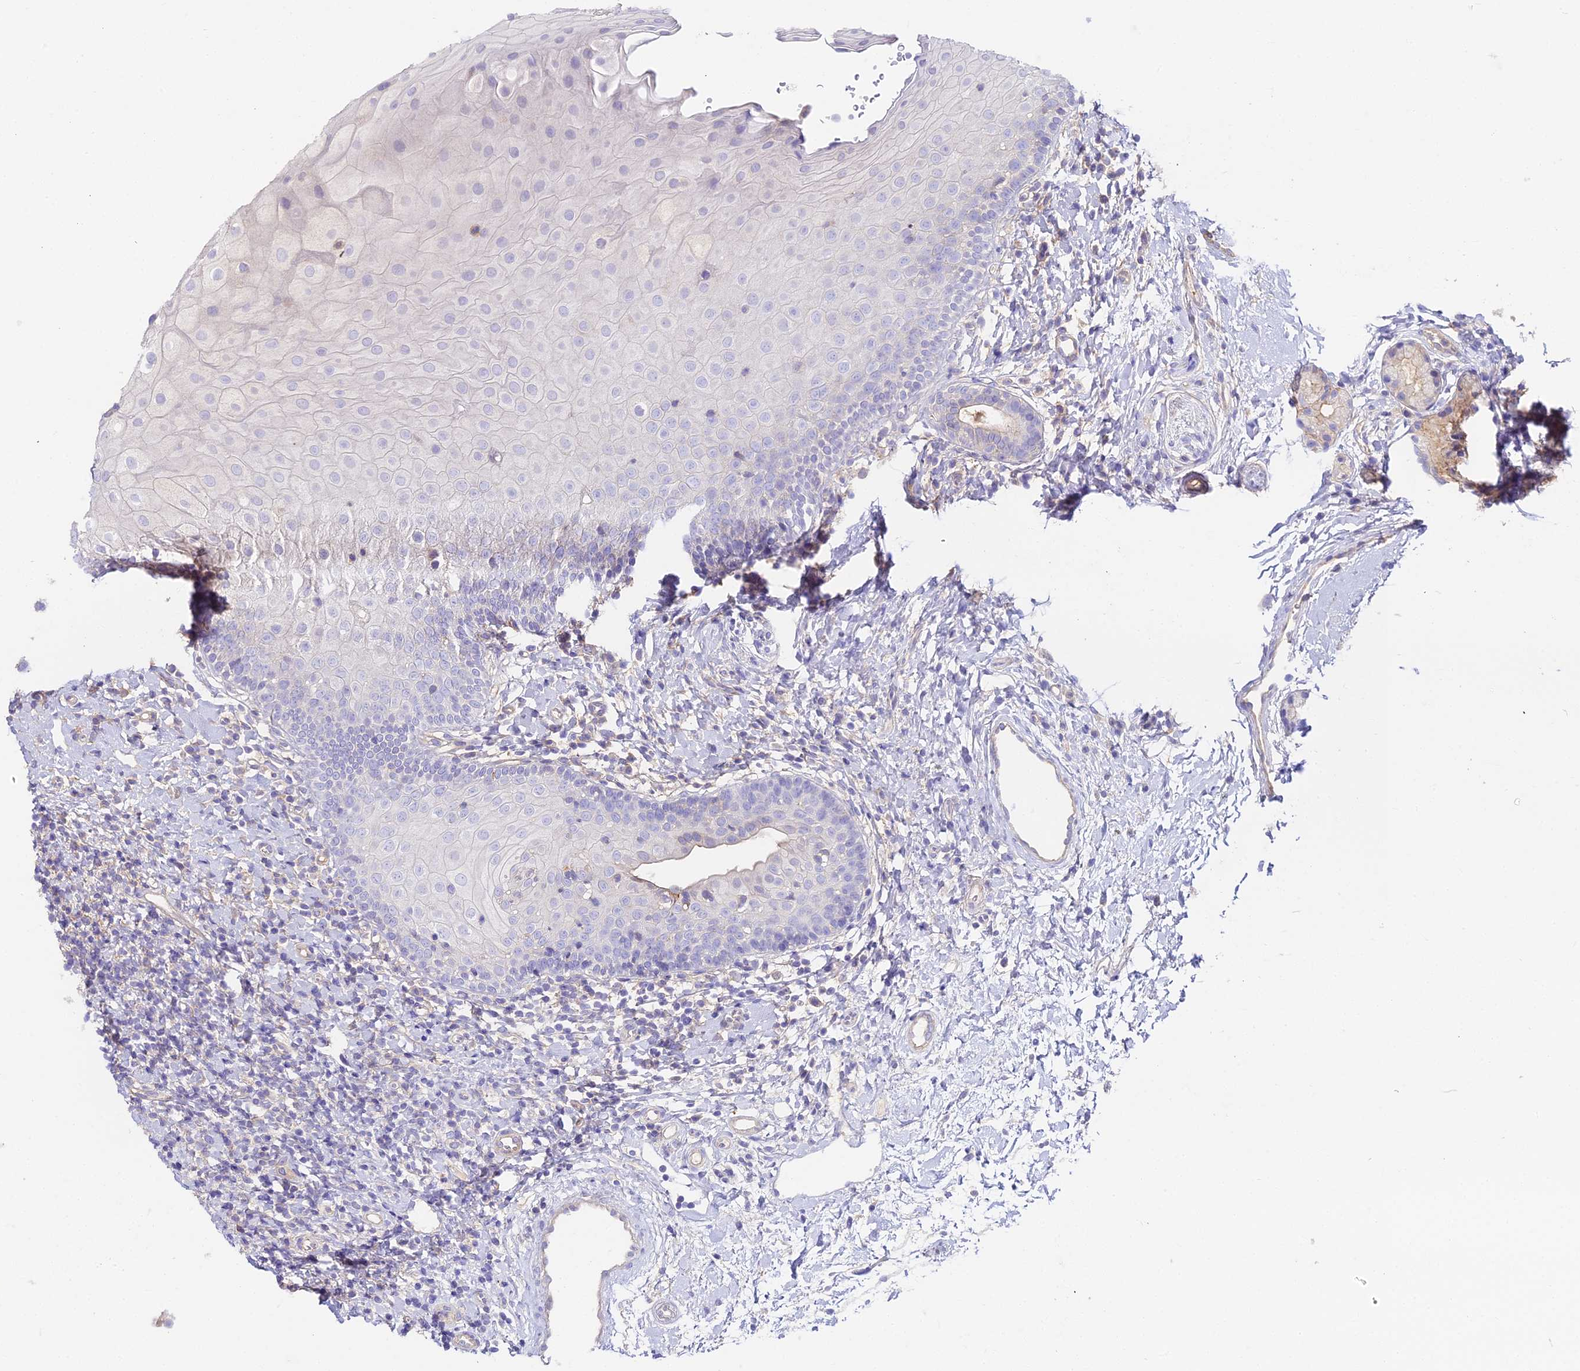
{"staining": {"intensity": "negative", "quantity": "none", "location": "none"}, "tissue": "oral mucosa", "cell_type": "Squamous epithelial cells", "image_type": "normal", "snomed": [{"axis": "morphology", "description": "Normal tissue, NOS"}, {"axis": "topography", "description": "Oral tissue"}], "caption": "IHC of unremarkable oral mucosa reveals no expression in squamous epithelial cells.", "gene": "GLYAT", "patient": {"sex": "male", "age": 46}}